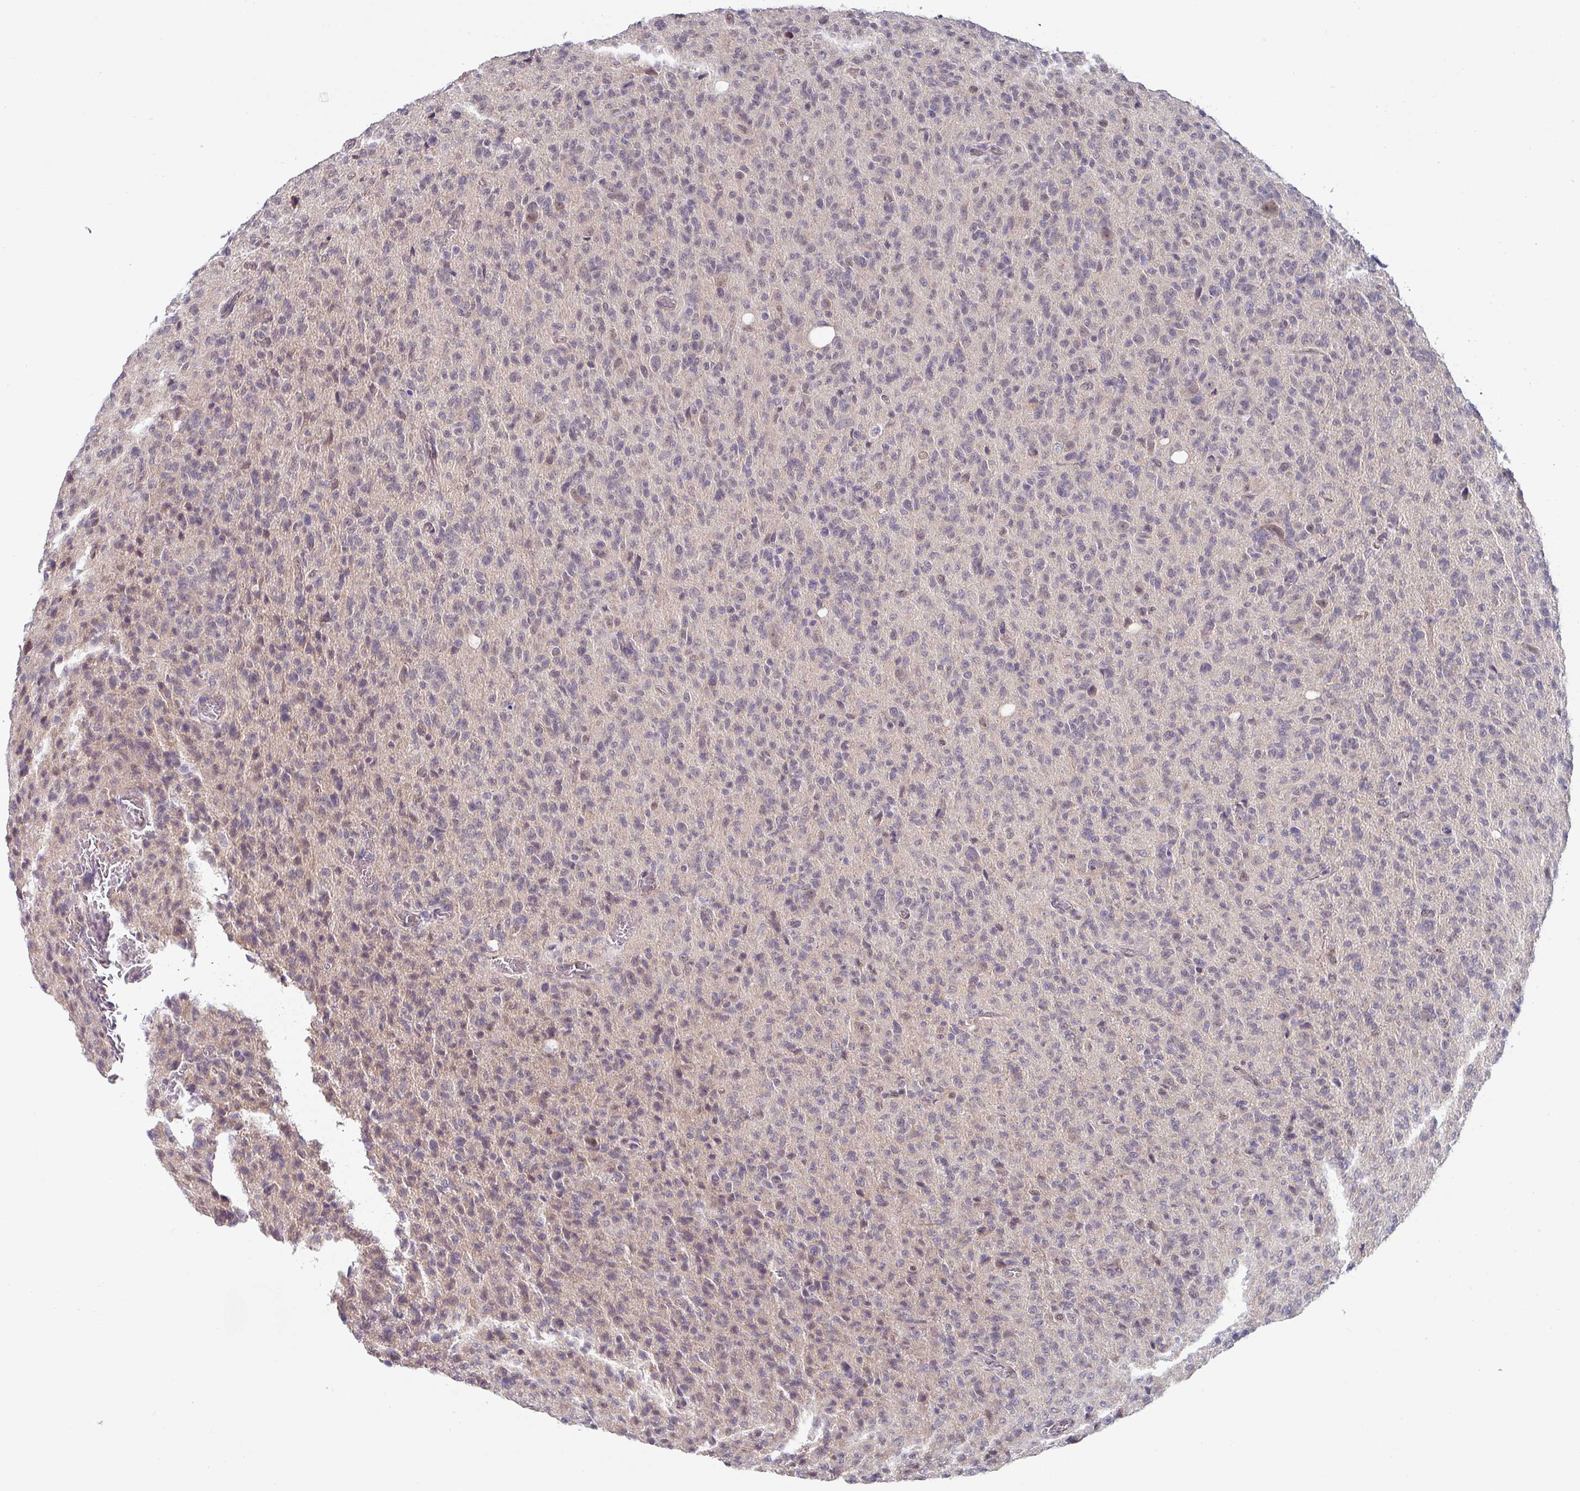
{"staining": {"intensity": "weak", "quantity": "25%-75%", "location": "nuclear"}, "tissue": "glioma", "cell_type": "Tumor cells", "image_type": "cancer", "snomed": [{"axis": "morphology", "description": "Glioma, malignant, High grade"}, {"axis": "topography", "description": "Brain"}], "caption": "A photomicrograph of glioma stained for a protein exhibits weak nuclear brown staining in tumor cells.", "gene": "TMED5", "patient": {"sex": "female", "age": 57}}